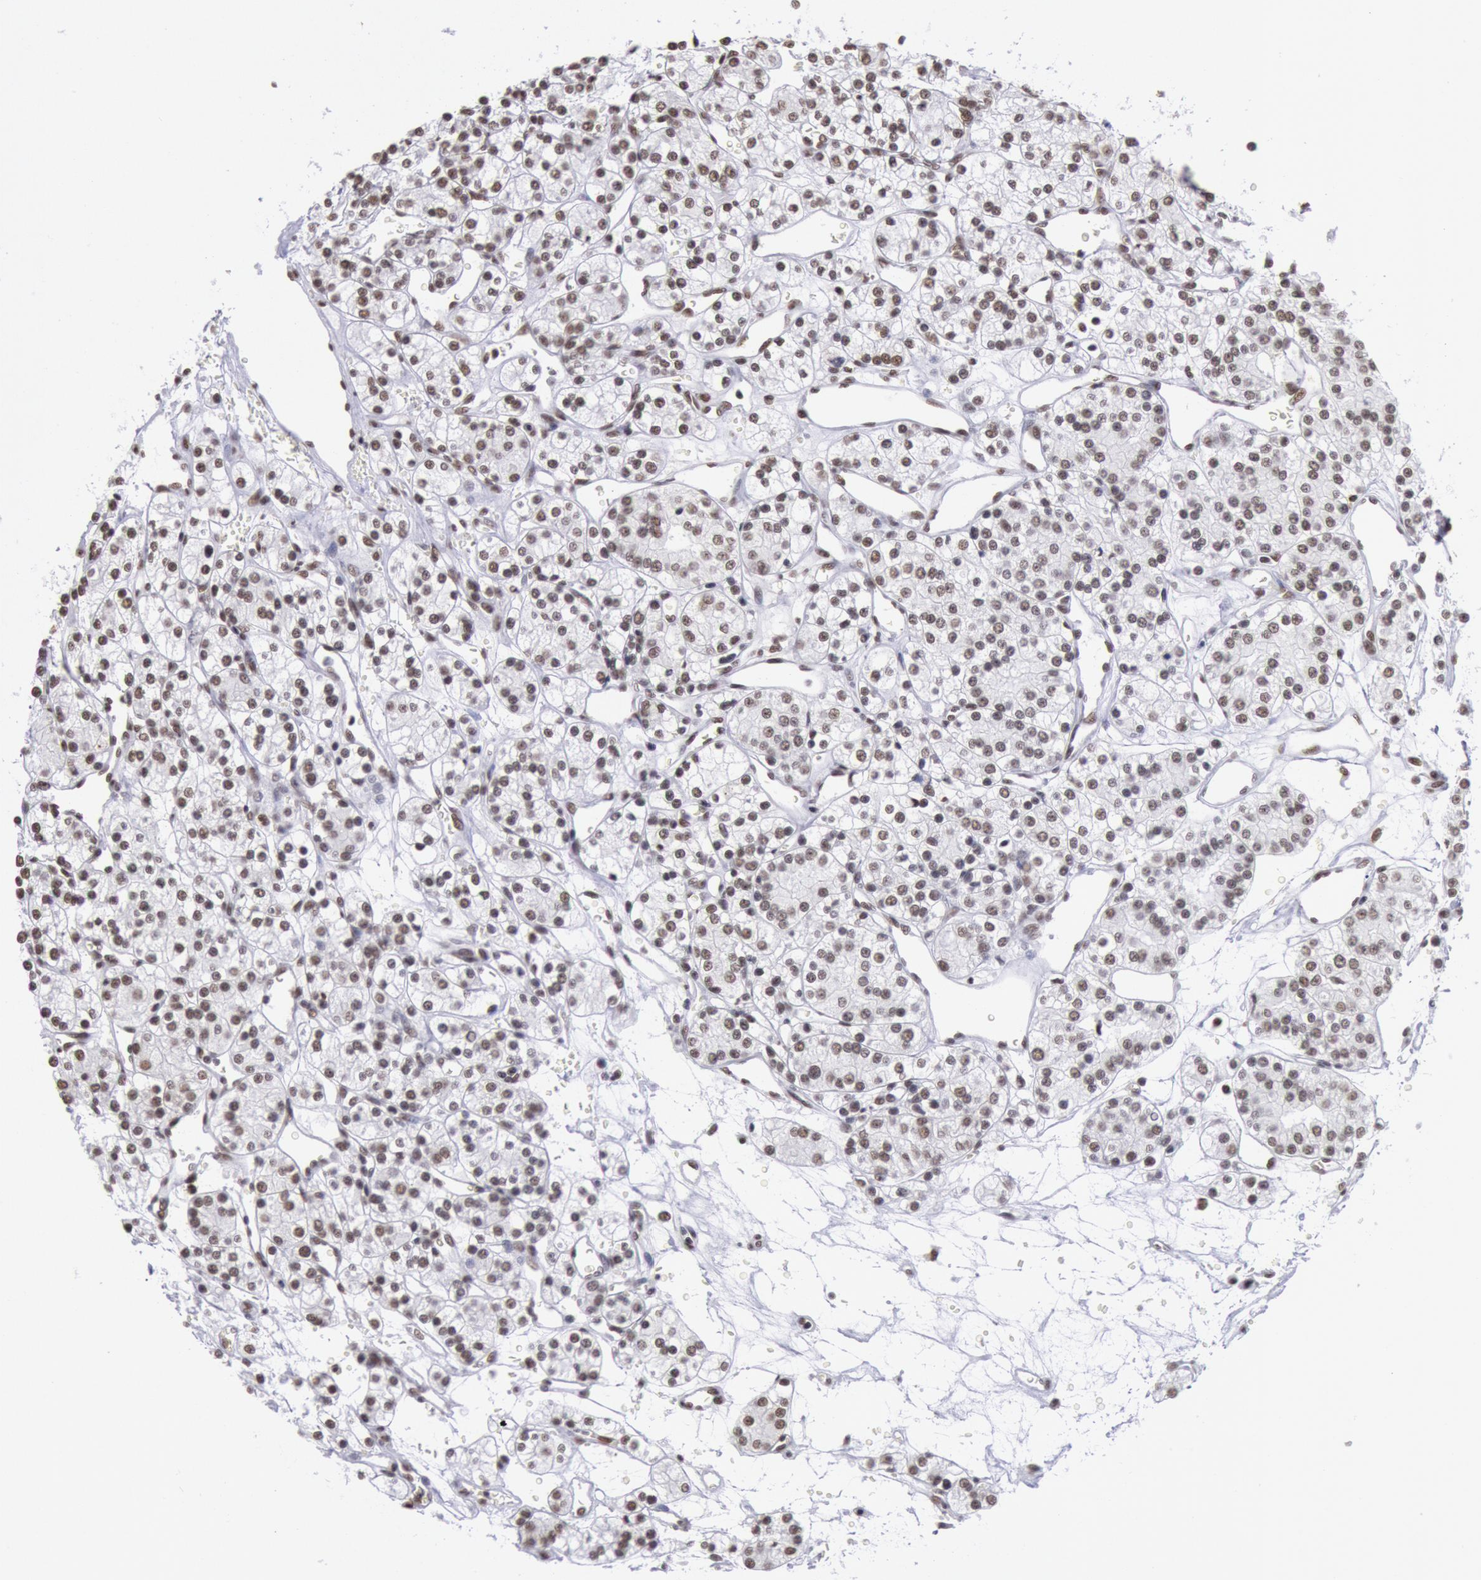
{"staining": {"intensity": "moderate", "quantity": ">75%", "location": "nuclear"}, "tissue": "renal cancer", "cell_type": "Tumor cells", "image_type": "cancer", "snomed": [{"axis": "morphology", "description": "Adenocarcinoma, NOS"}, {"axis": "topography", "description": "Kidney"}], "caption": "Tumor cells display medium levels of moderate nuclear positivity in about >75% of cells in human adenocarcinoma (renal).", "gene": "SNRPD3", "patient": {"sex": "female", "age": 62}}